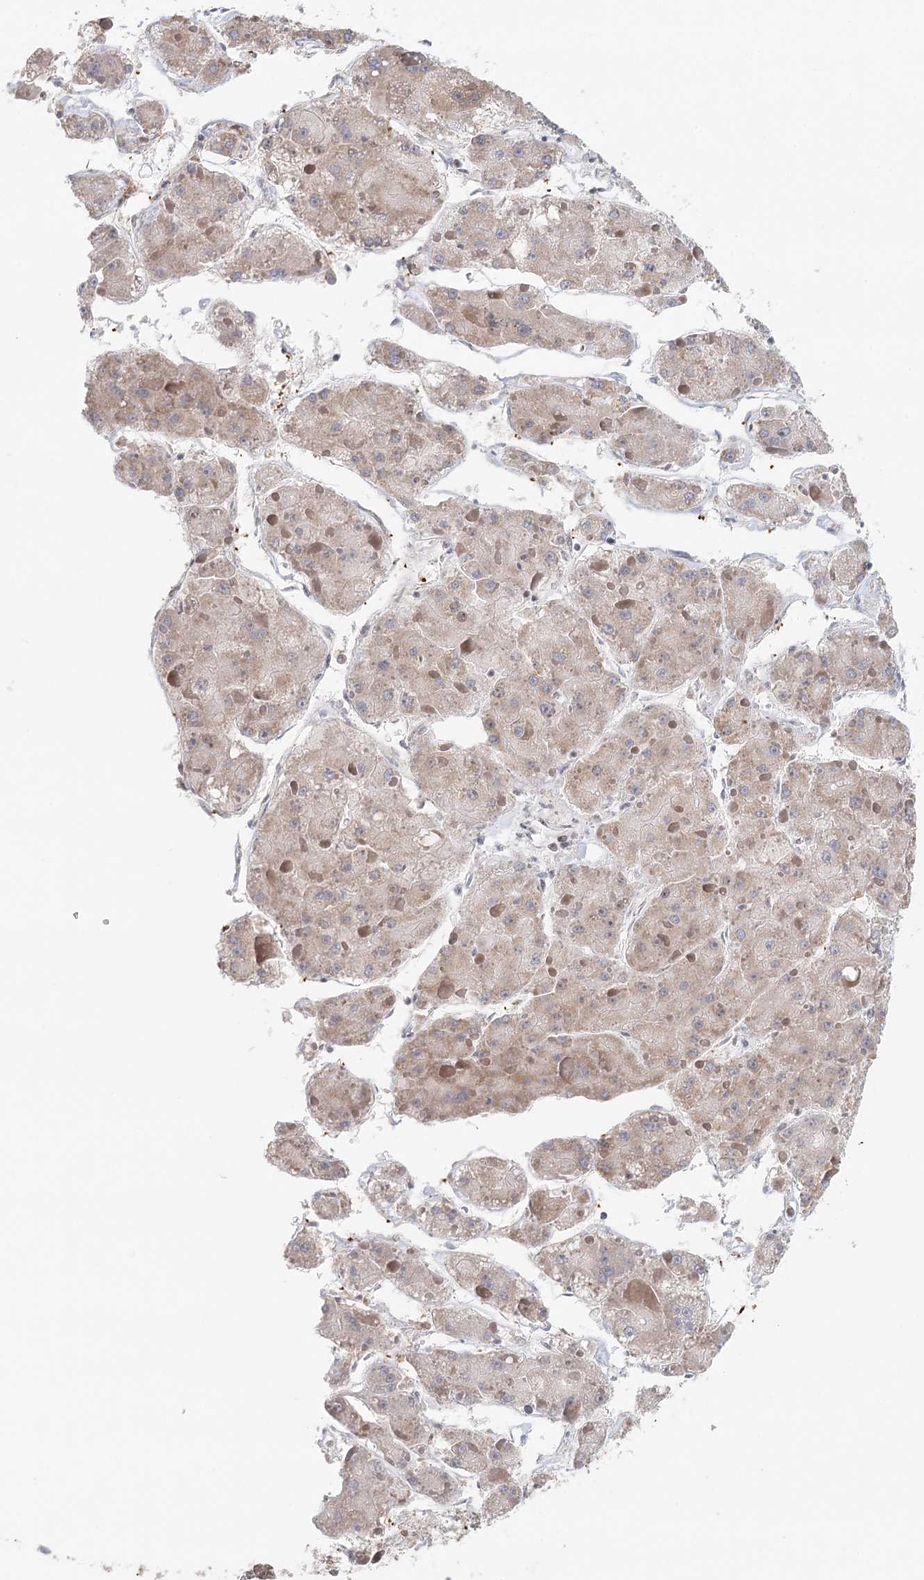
{"staining": {"intensity": "weak", "quantity": "<25%", "location": "cytoplasmic/membranous"}, "tissue": "liver cancer", "cell_type": "Tumor cells", "image_type": "cancer", "snomed": [{"axis": "morphology", "description": "Carcinoma, Hepatocellular, NOS"}, {"axis": "topography", "description": "Liver"}], "caption": "A high-resolution image shows IHC staining of liver cancer, which shows no significant positivity in tumor cells.", "gene": "BNIP5", "patient": {"sex": "female", "age": 73}}